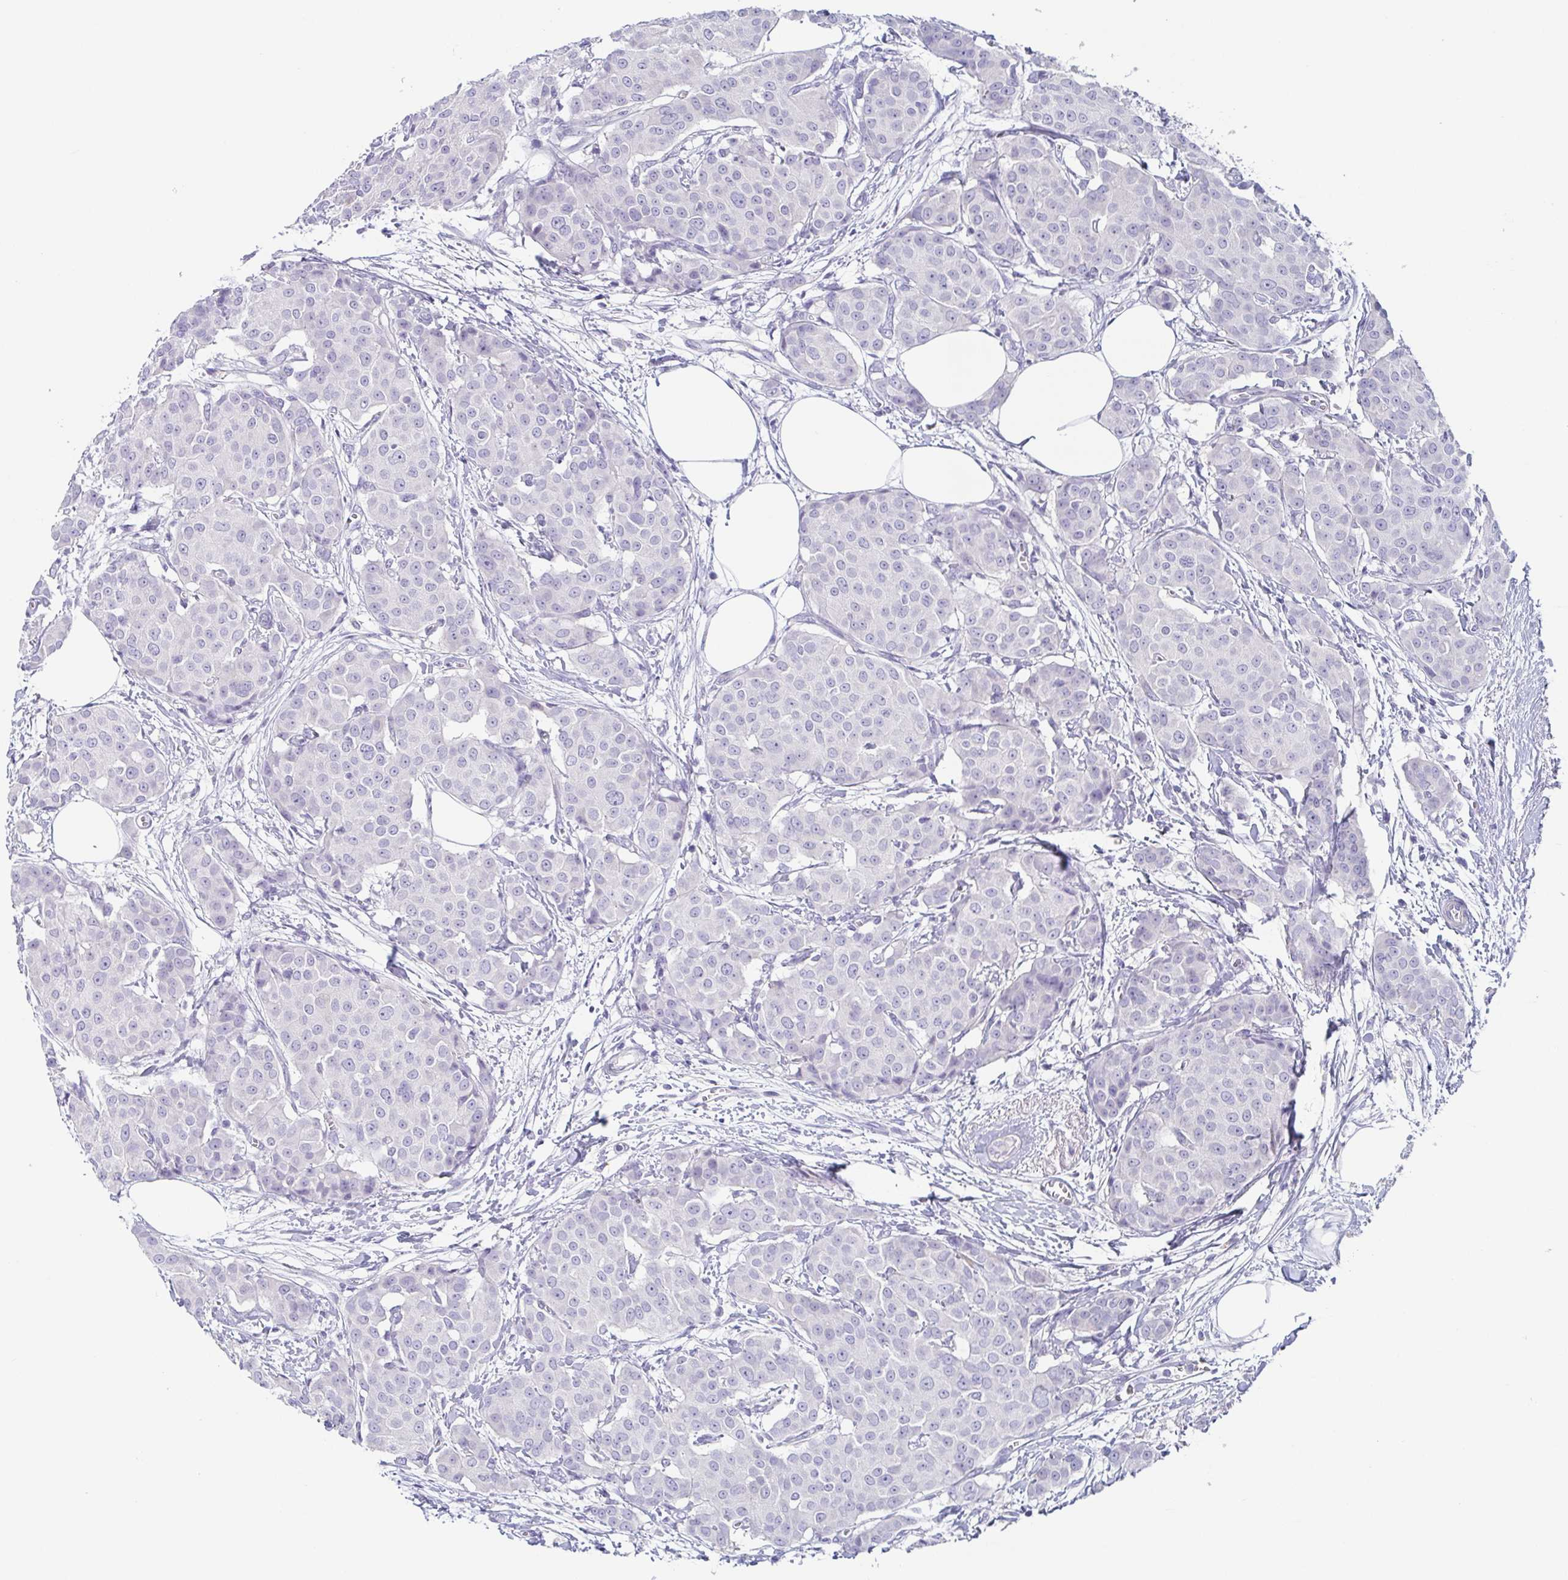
{"staining": {"intensity": "negative", "quantity": "none", "location": "none"}, "tissue": "breast cancer", "cell_type": "Tumor cells", "image_type": "cancer", "snomed": [{"axis": "morphology", "description": "Duct carcinoma"}, {"axis": "topography", "description": "Breast"}], "caption": "Immunohistochemistry (IHC) image of neoplastic tissue: intraductal carcinoma (breast) stained with DAB (3,3'-diaminobenzidine) reveals no significant protein positivity in tumor cells.", "gene": "TAGLN3", "patient": {"sex": "female", "age": 91}}